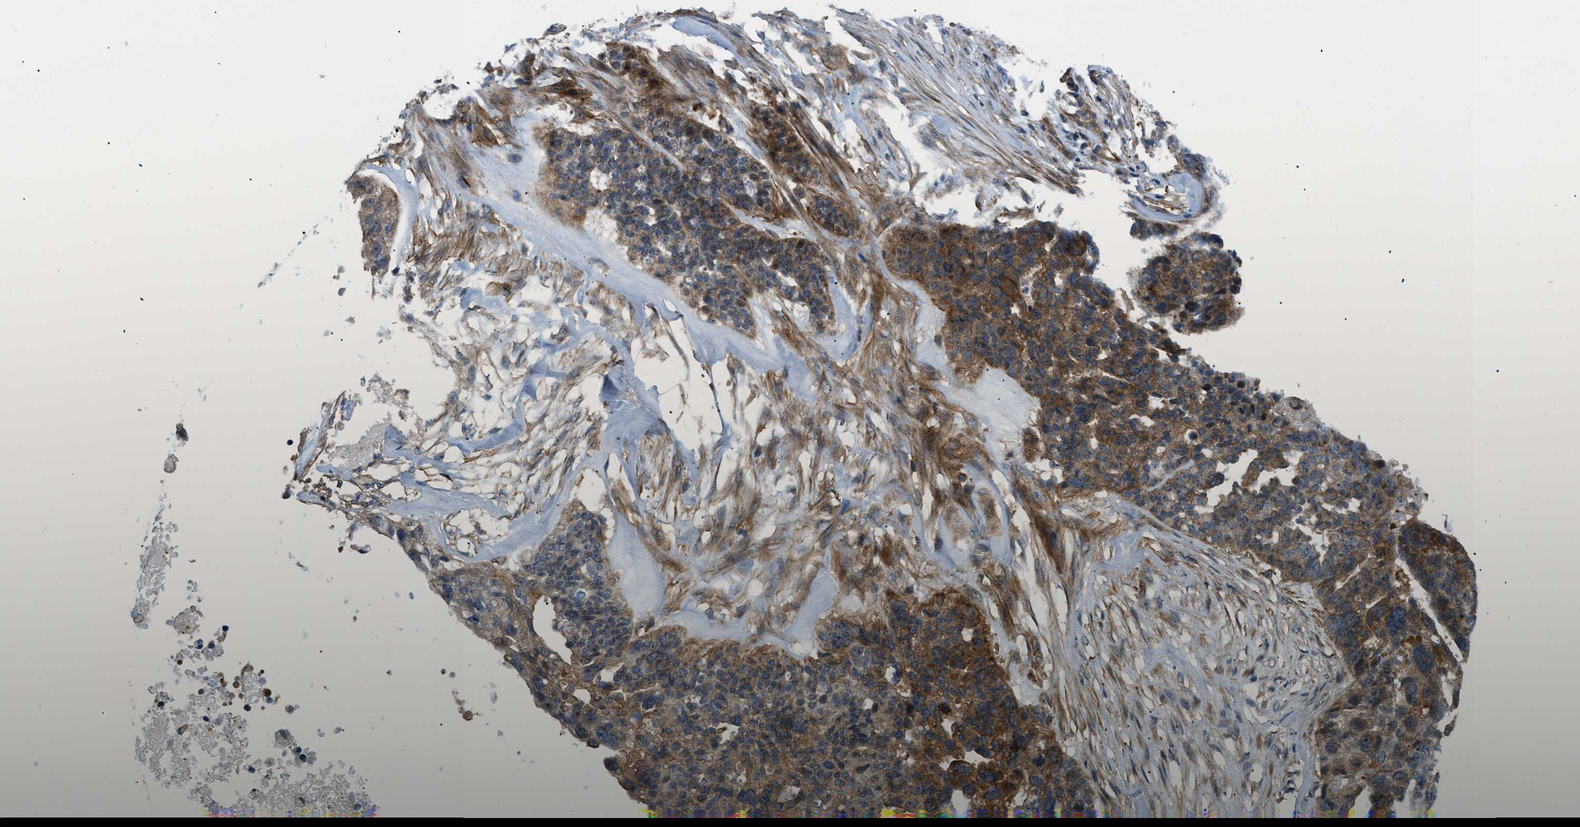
{"staining": {"intensity": "moderate", "quantity": ">75%", "location": "cytoplasmic/membranous"}, "tissue": "ovarian cancer", "cell_type": "Tumor cells", "image_type": "cancer", "snomed": [{"axis": "morphology", "description": "Cystadenocarcinoma, serous, NOS"}, {"axis": "topography", "description": "Ovary"}], "caption": "Ovarian serous cystadenocarcinoma stained with immunohistochemistry shows moderate cytoplasmic/membranous expression in about >75% of tumor cells.", "gene": "ATP2A3", "patient": {"sex": "female", "age": 59}}